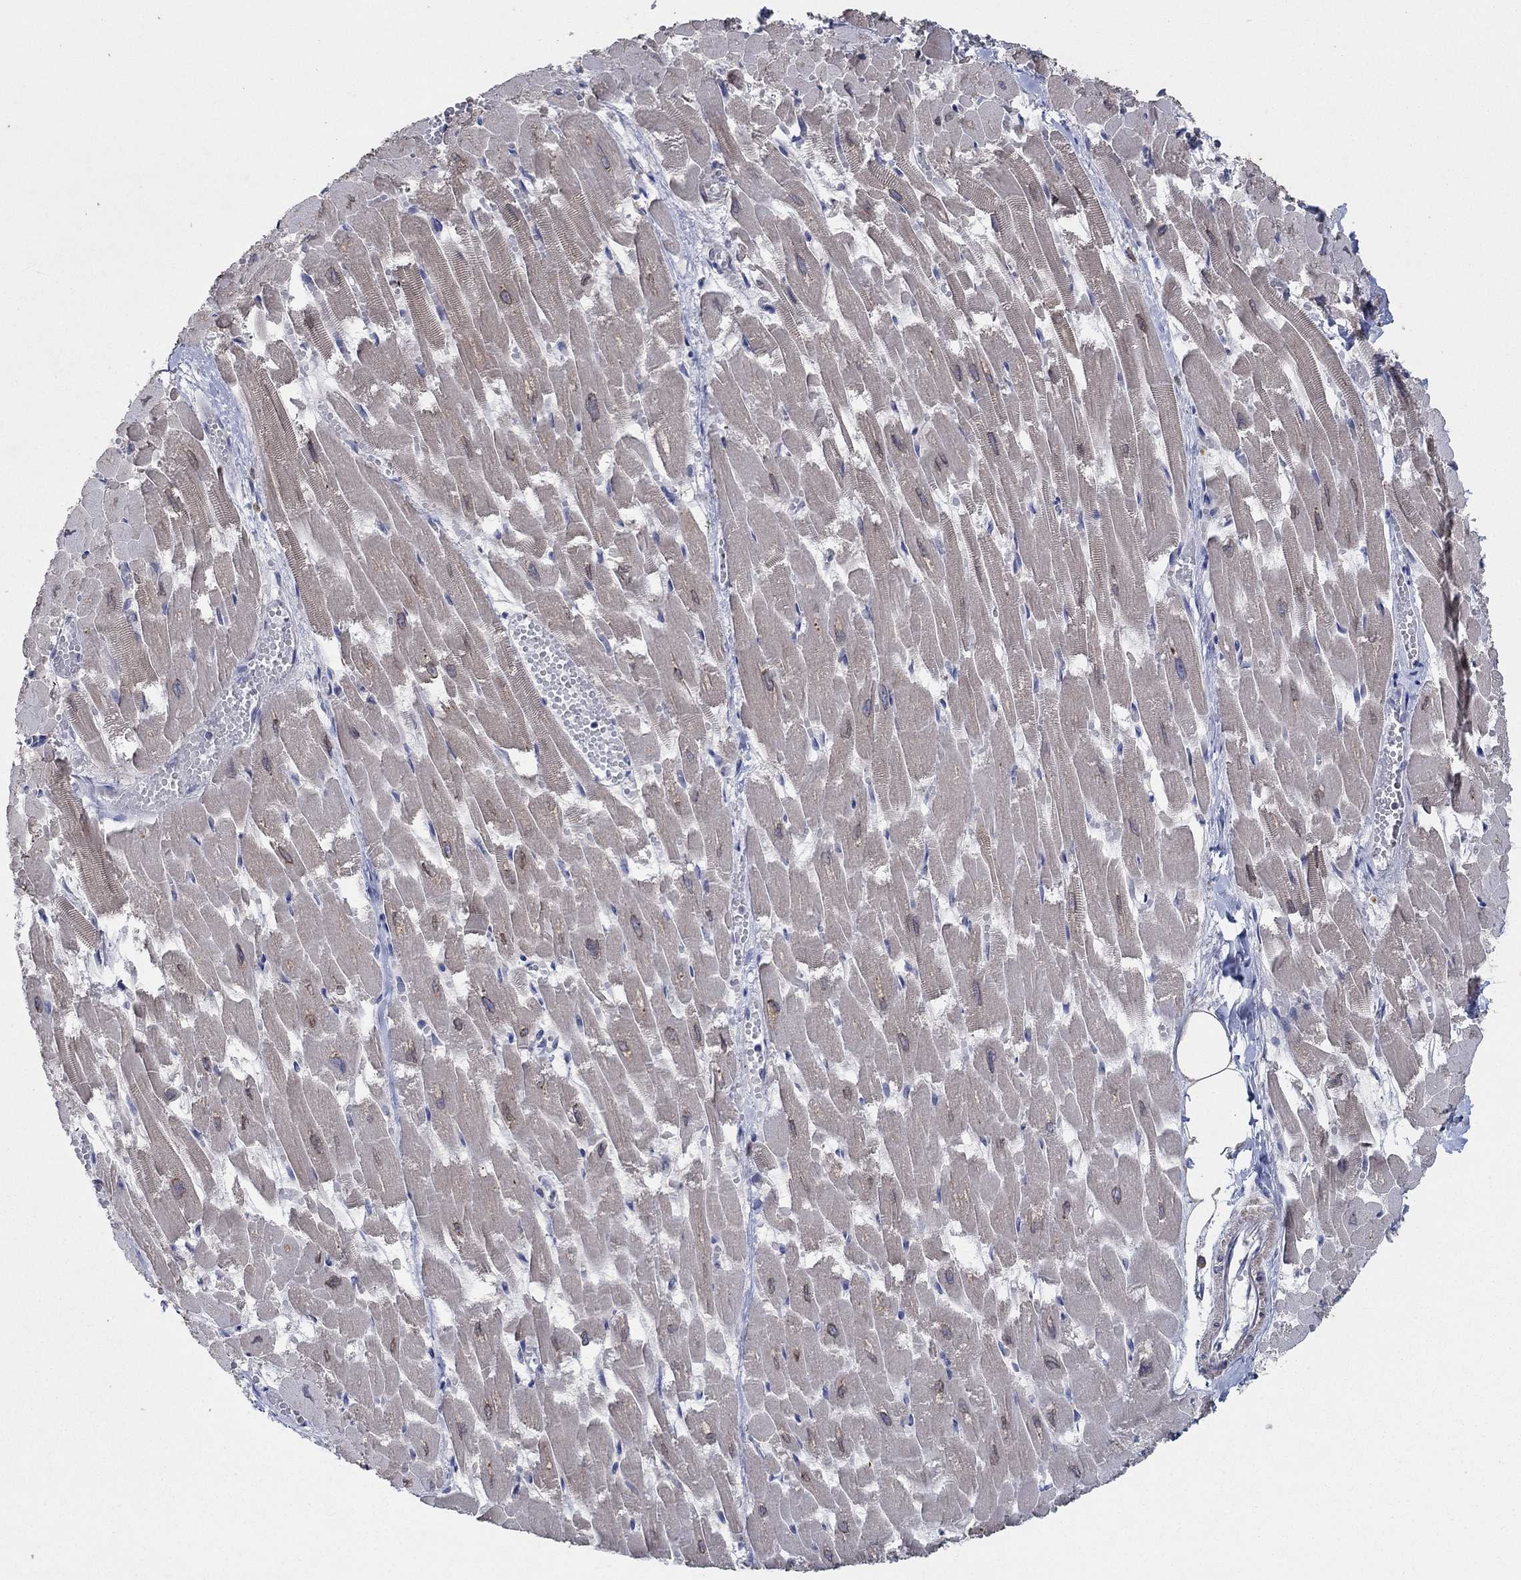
{"staining": {"intensity": "moderate", "quantity": "25%-75%", "location": "cytoplasmic/membranous"}, "tissue": "heart muscle", "cell_type": "Cardiomyocytes", "image_type": "normal", "snomed": [{"axis": "morphology", "description": "Normal tissue, NOS"}, {"axis": "topography", "description": "Heart"}], "caption": "The immunohistochemical stain highlights moderate cytoplasmic/membranous positivity in cardiomyocytes of unremarkable heart muscle.", "gene": "NCEH1", "patient": {"sex": "female", "age": 52}}